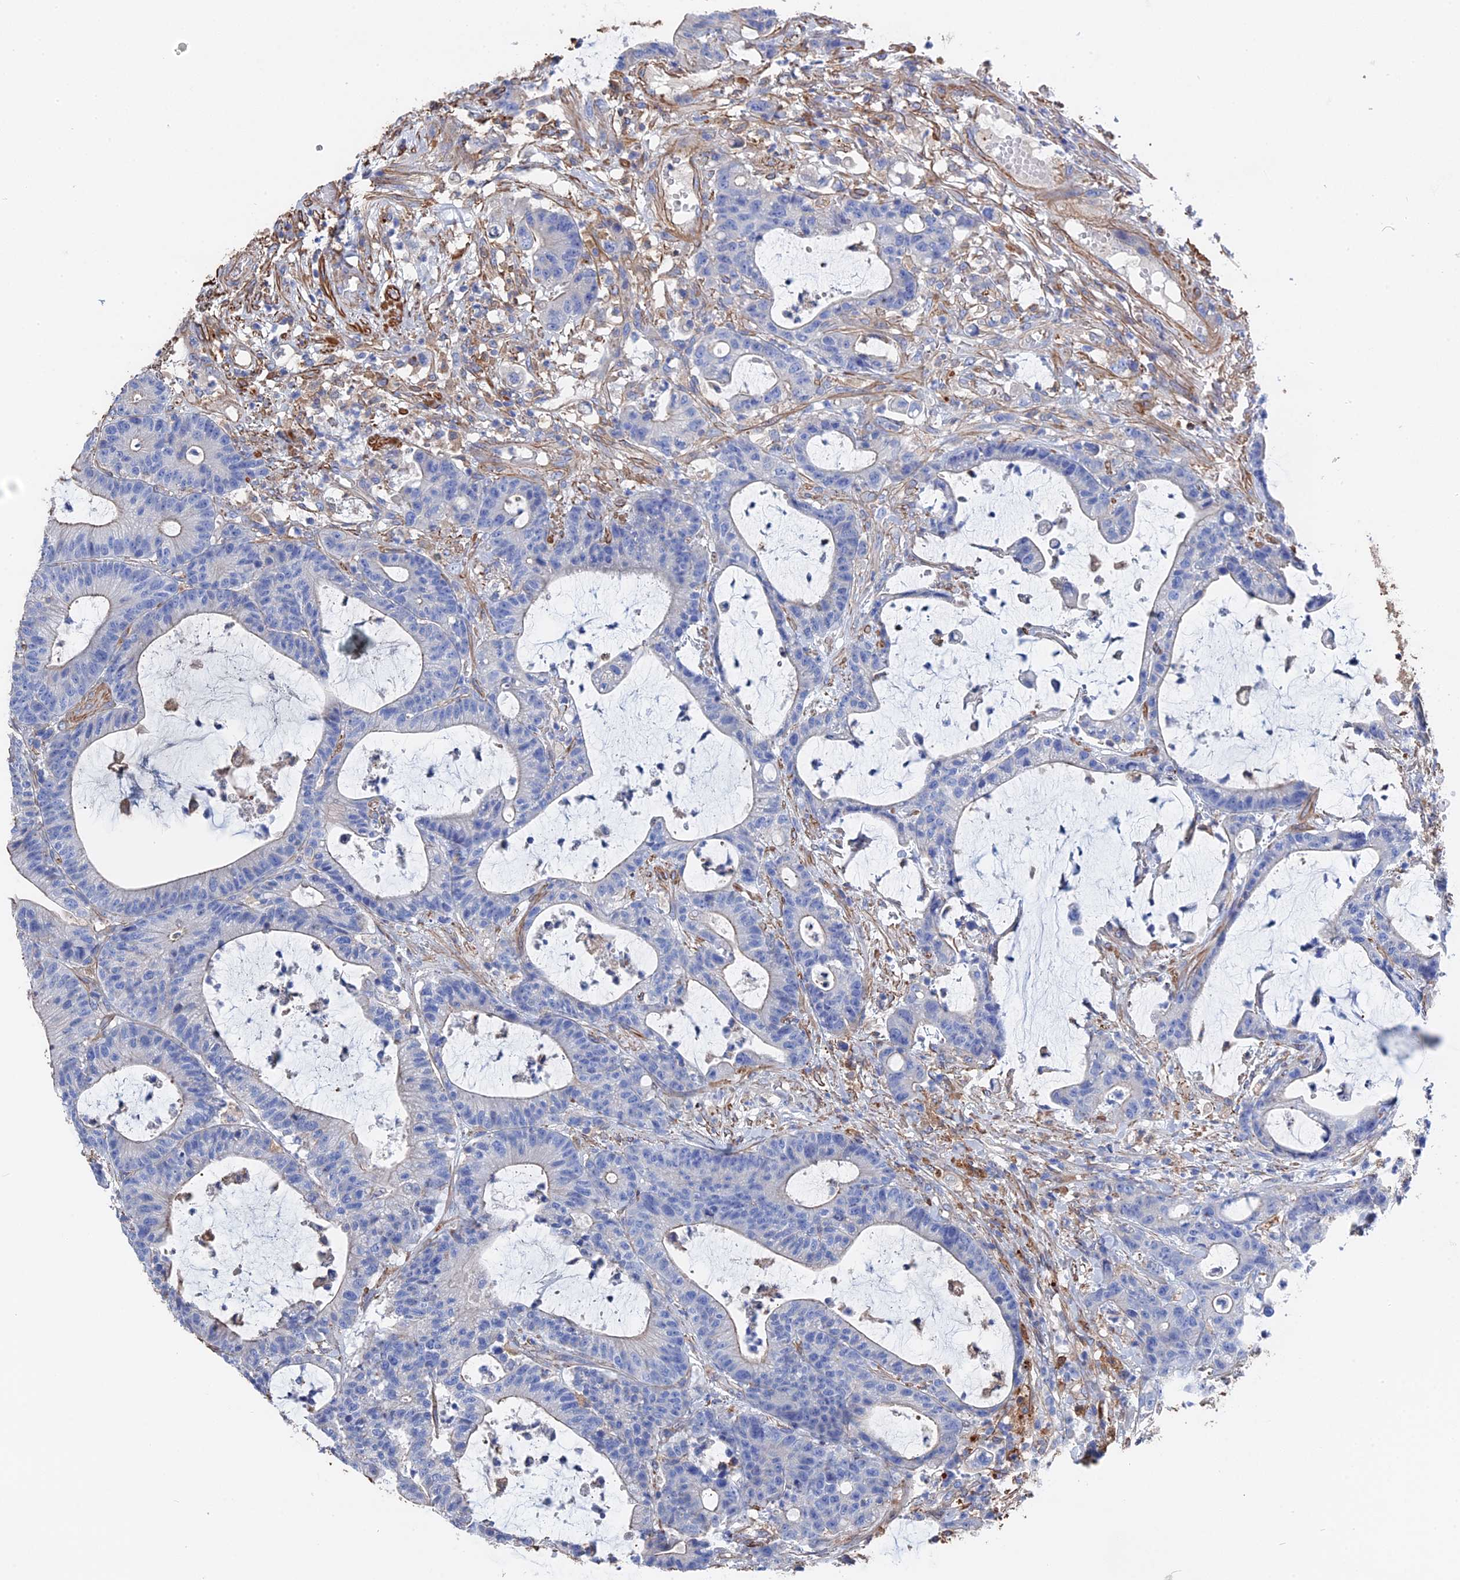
{"staining": {"intensity": "negative", "quantity": "none", "location": "none"}, "tissue": "colorectal cancer", "cell_type": "Tumor cells", "image_type": "cancer", "snomed": [{"axis": "morphology", "description": "Adenocarcinoma, NOS"}, {"axis": "topography", "description": "Colon"}], "caption": "Immunohistochemical staining of human adenocarcinoma (colorectal) reveals no significant staining in tumor cells.", "gene": "STRA6", "patient": {"sex": "female", "age": 84}}